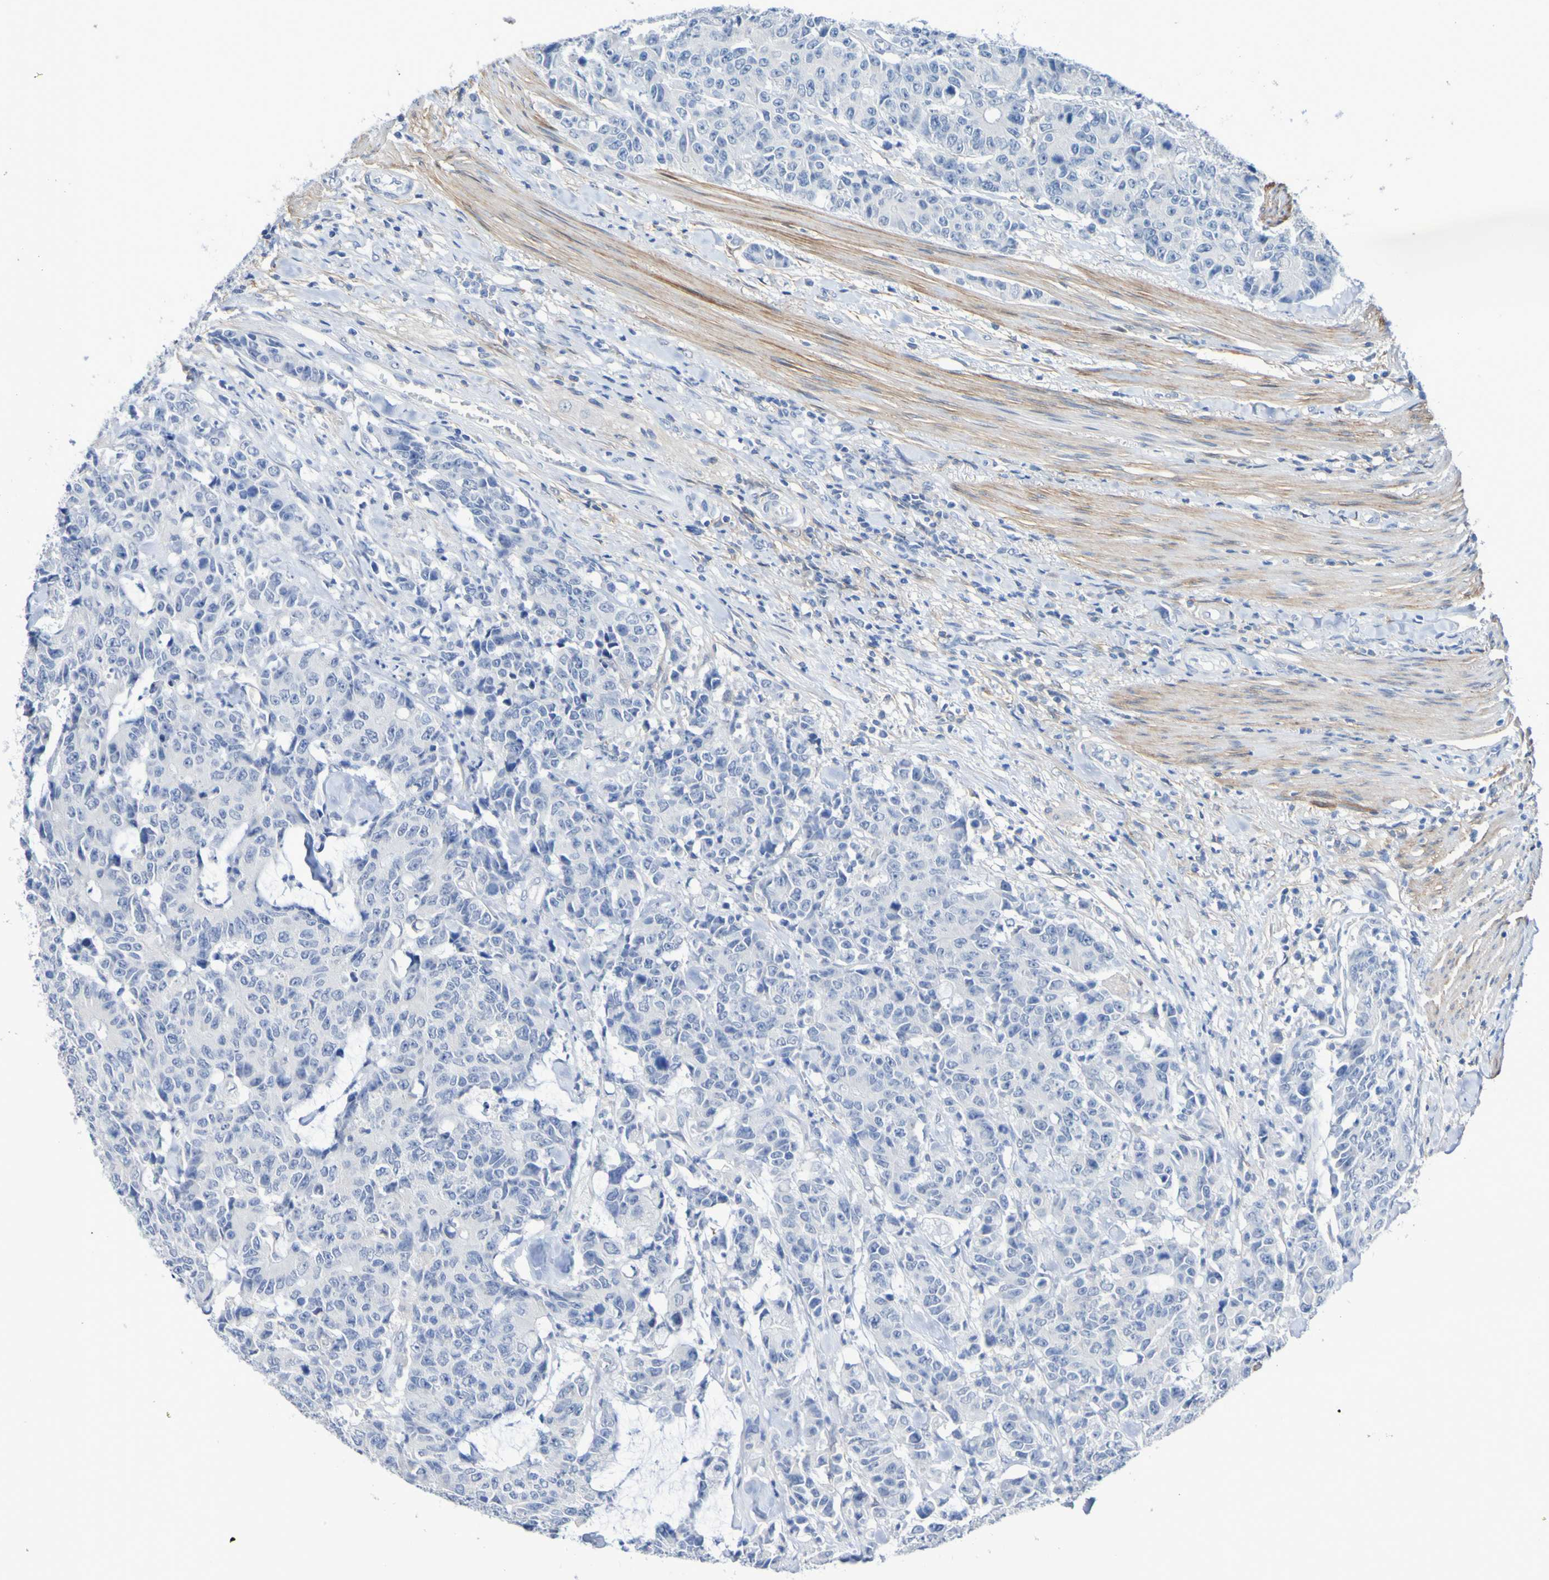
{"staining": {"intensity": "negative", "quantity": "none", "location": "none"}, "tissue": "colorectal cancer", "cell_type": "Tumor cells", "image_type": "cancer", "snomed": [{"axis": "morphology", "description": "Adenocarcinoma, NOS"}, {"axis": "topography", "description": "Colon"}], "caption": "A high-resolution histopathology image shows immunohistochemistry staining of colorectal adenocarcinoma, which exhibits no significant positivity in tumor cells.", "gene": "SGCB", "patient": {"sex": "female", "age": 86}}